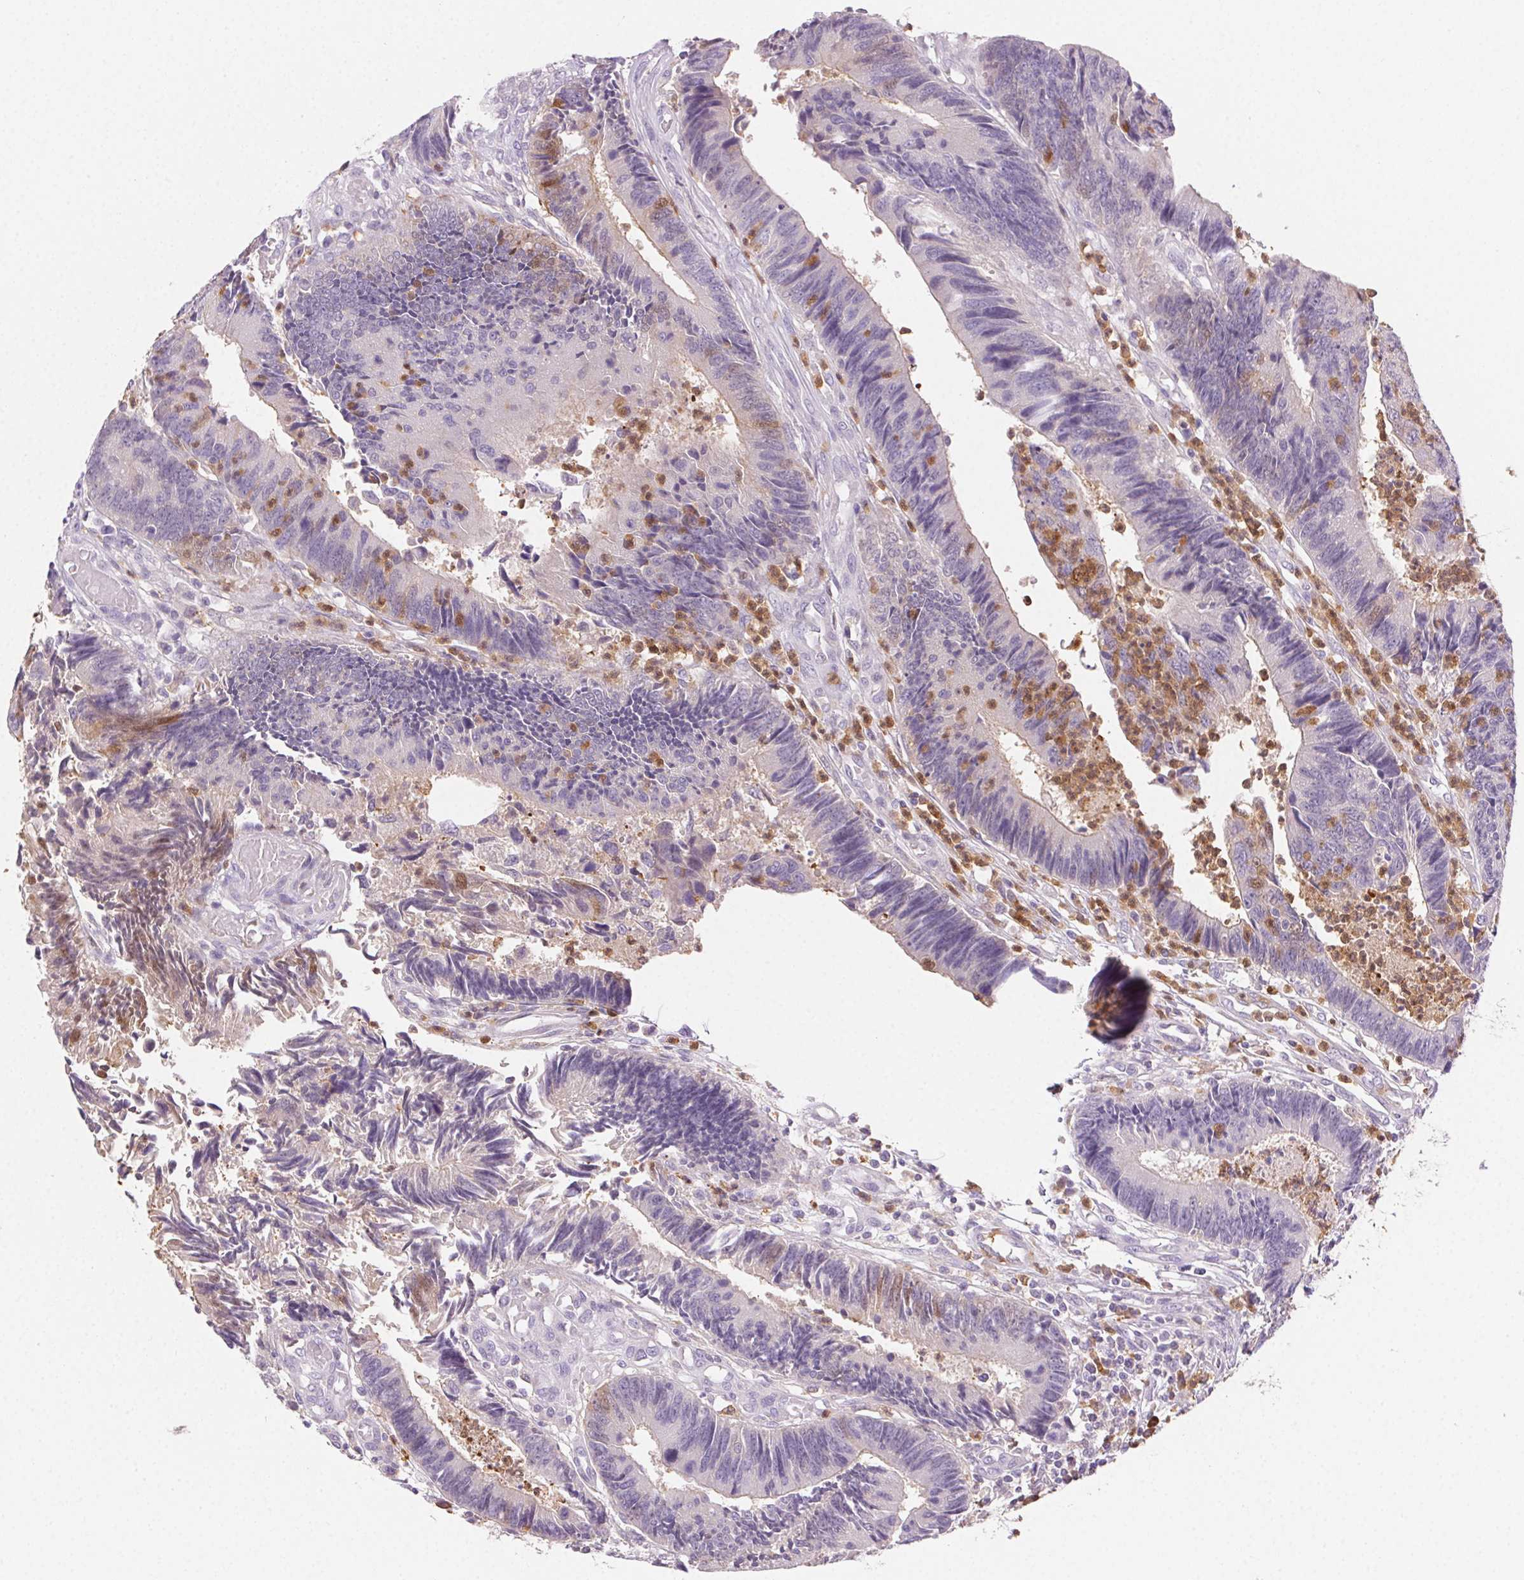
{"staining": {"intensity": "negative", "quantity": "none", "location": "none"}, "tissue": "colorectal cancer", "cell_type": "Tumor cells", "image_type": "cancer", "snomed": [{"axis": "morphology", "description": "Adenocarcinoma, NOS"}, {"axis": "topography", "description": "Colon"}], "caption": "Immunohistochemistry (IHC) of colorectal cancer shows no staining in tumor cells.", "gene": "TMEM45A", "patient": {"sex": "female", "age": 67}}